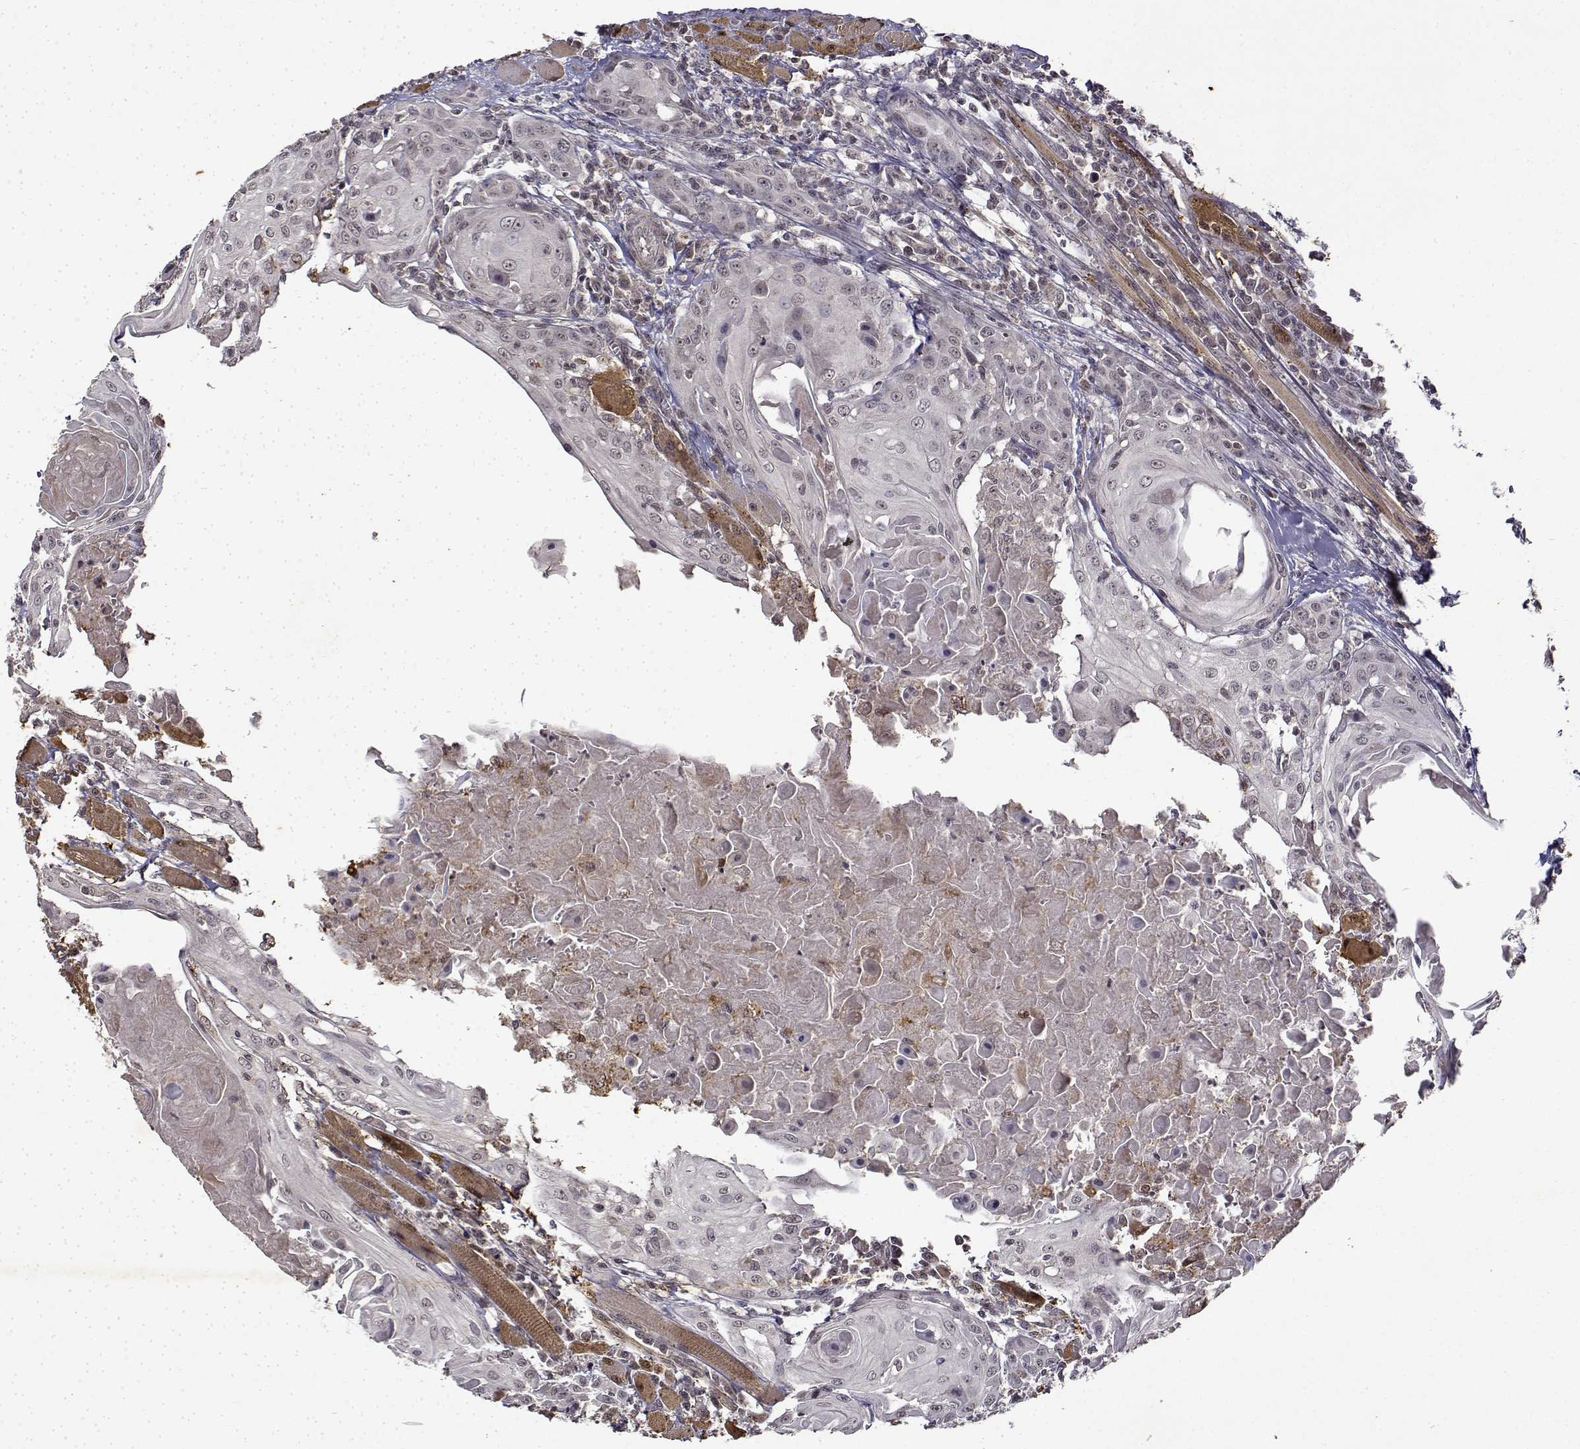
{"staining": {"intensity": "negative", "quantity": "none", "location": "none"}, "tissue": "head and neck cancer", "cell_type": "Tumor cells", "image_type": "cancer", "snomed": [{"axis": "morphology", "description": "Squamous cell carcinoma, NOS"}, {"axis": "topography", "description": "Head-Neck"}], "caption": "Tumor cells are negative for brown protein staining in head and neck cancer (squamous cell carcinoma).", "gene": "BDNF", "patient": {"sex": "female", "age": 80}}